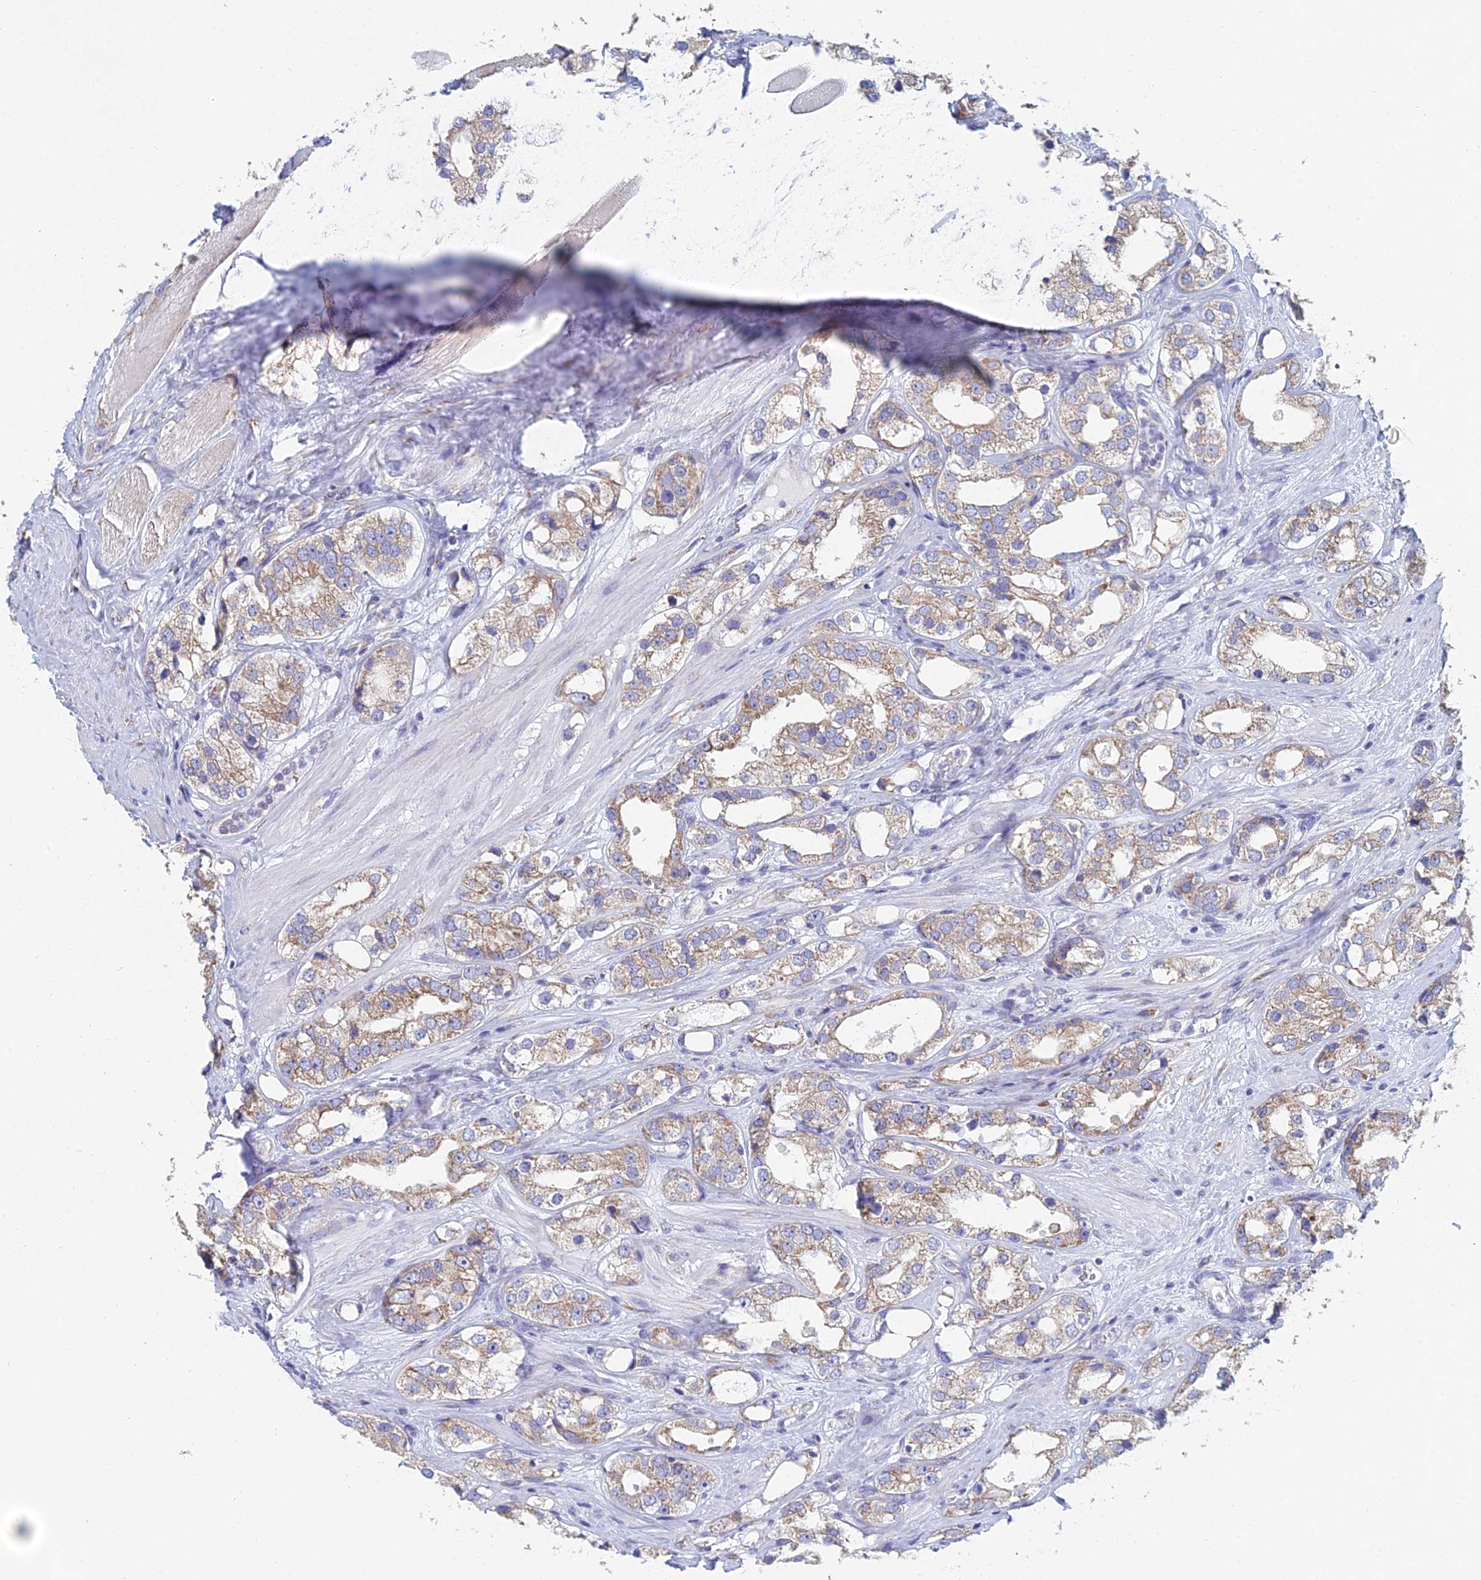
{"staining": {"intensity": "moderate", "quantity": ">75%", "location": "cytoplasmic/membranous"}, "tissue": "prostate cancer", "cell_type": "Tumor cells", "image_type": "cancer", "snomed": [{"axis": "morphology", "description": "Adenocarcinoma, NOS"}, {"axis": "topography", "description": "Prostate"}], "caption": "An image showing moderate cytoplasmic/membranous positivity in about >75% of tumor cells in adenocarcinoma (prostate), as visualized by brown immunohistochemical staining.", "gene": "CRACR2B", "patient": {"sex": "male", "age": 79}}